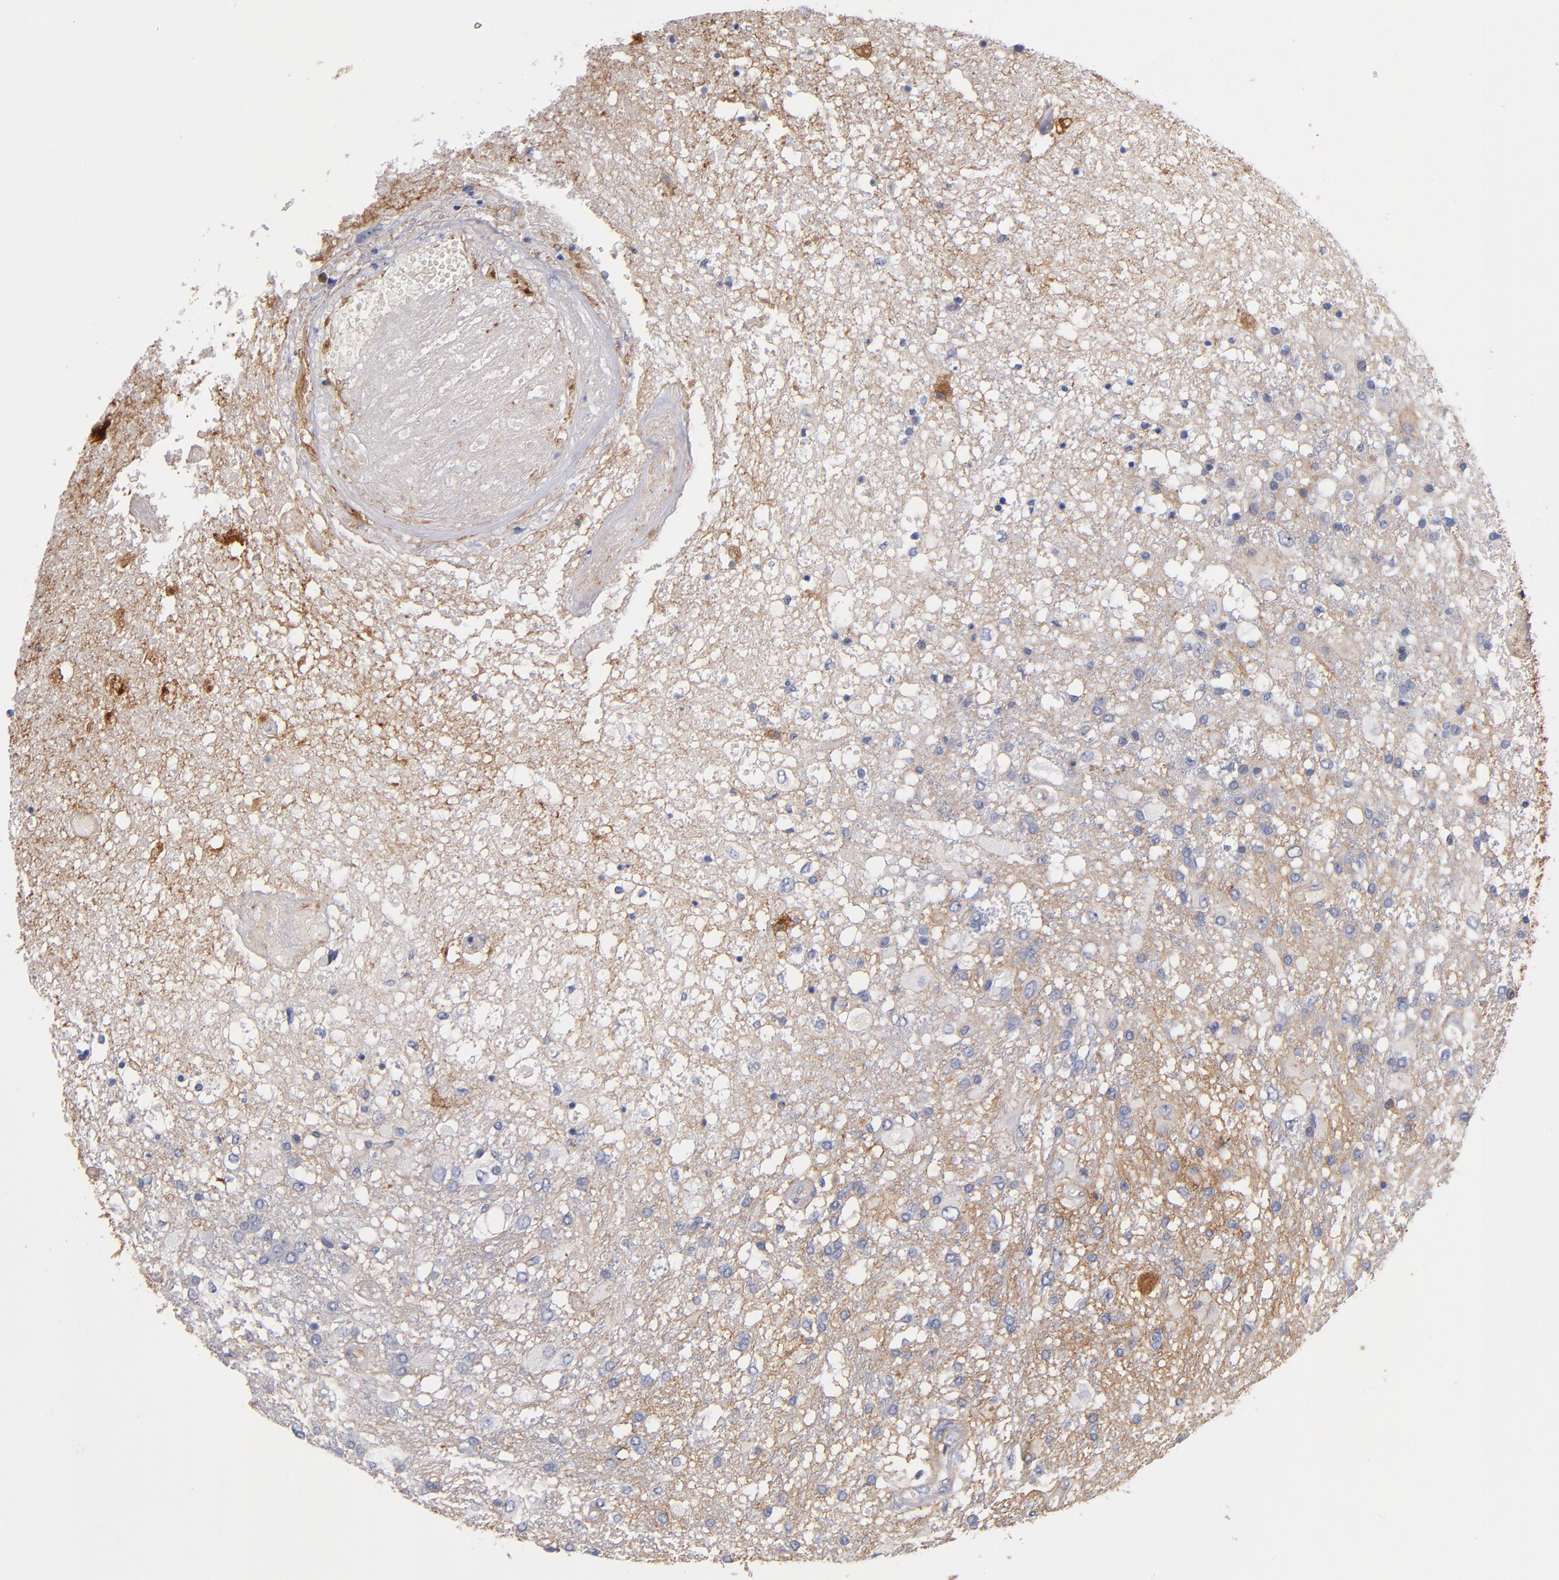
{"staining": {"intensity": "strong", "quantity": ">75%", "location": "cytoplasmic/membranous"}, "tissue": "glioma", "cell_type": "Tumor cells", "image_type": "cancer", "snomed": [{"axis": "morphology", "description": "Glioma, malignant, High grade"}, {"axis": "topography", "description": "Cerebral cortex"}], "caption": "Brown immunohistochemical staining in human glioma shows strong cytoplasmic/membranous expression in about >75% of tumor cells. The staining was performed using DAB (3,3'-diaminobenzidine), with brown indicating positive protein expression. Nuclei are stained blue with hematoxylin.", "gene": "PLSCR4", "patient": {"sex": "male", "age": 79}}